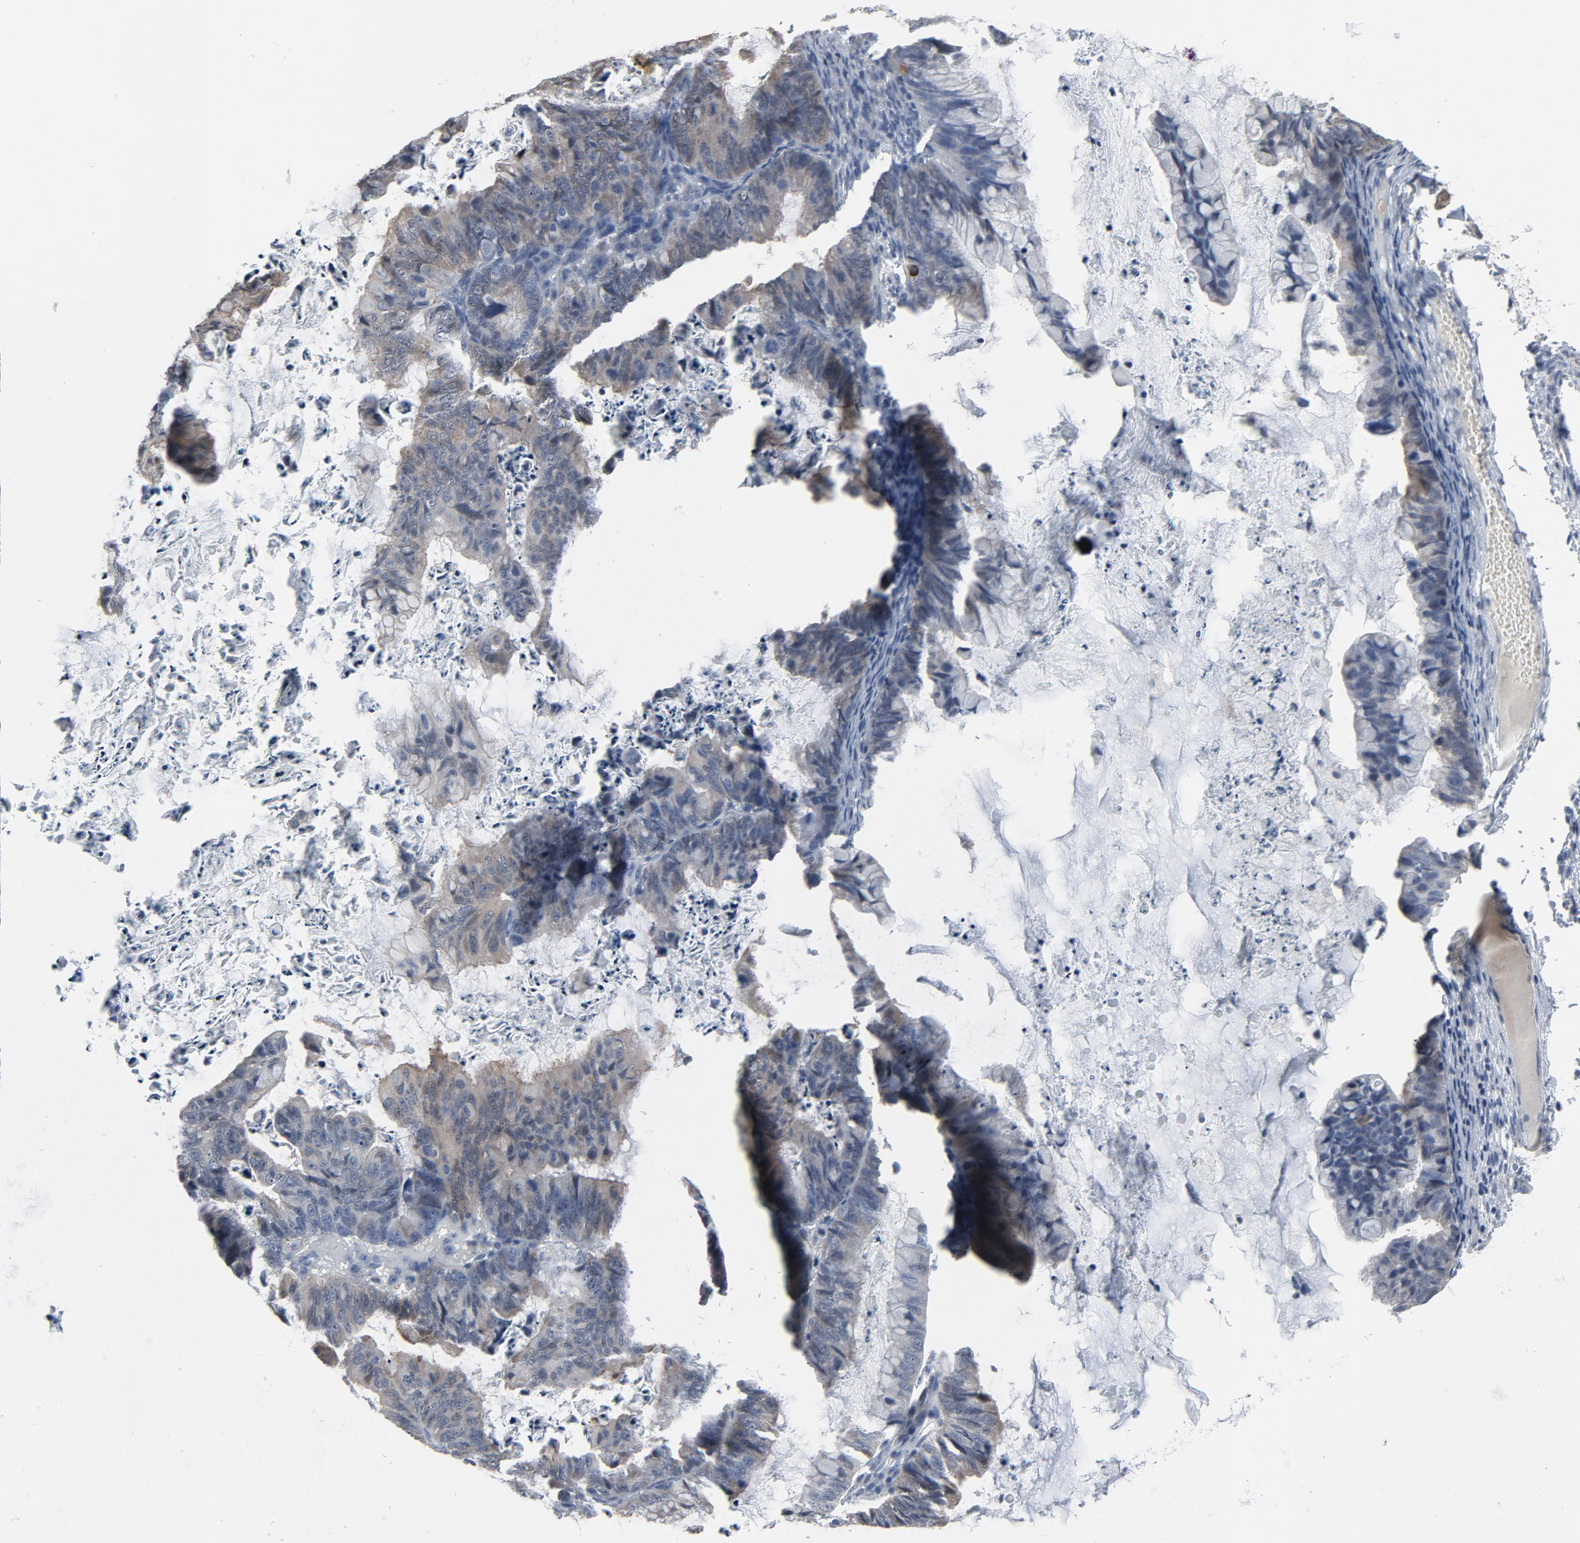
{"staining": {"intensity": "weak", "quantity": "<25%", "location": "cytoplasmic/membranous"}, "tissue": "ovarian cancer", "cell_type": "Tumor cells", "image_type": "cancer", "snomed": [{"axis": "morphology", "description": "Cystadenocarcinoma, mucinous, NOS"}, {"axis": "topography", "description": "Ovary"}], "caption": "This histopathology image is of ovarian cancer (mucinous cystadenocarcinoma) stained with IHC to label a protein in brown with the nuclei are counter-stained blue. There is no expression in tumor cells. (Immunohistochemistry, brightfield microscopy, high magnification).", "gene": "GPX2", "patient": {"sex": "female", "age": 36}}